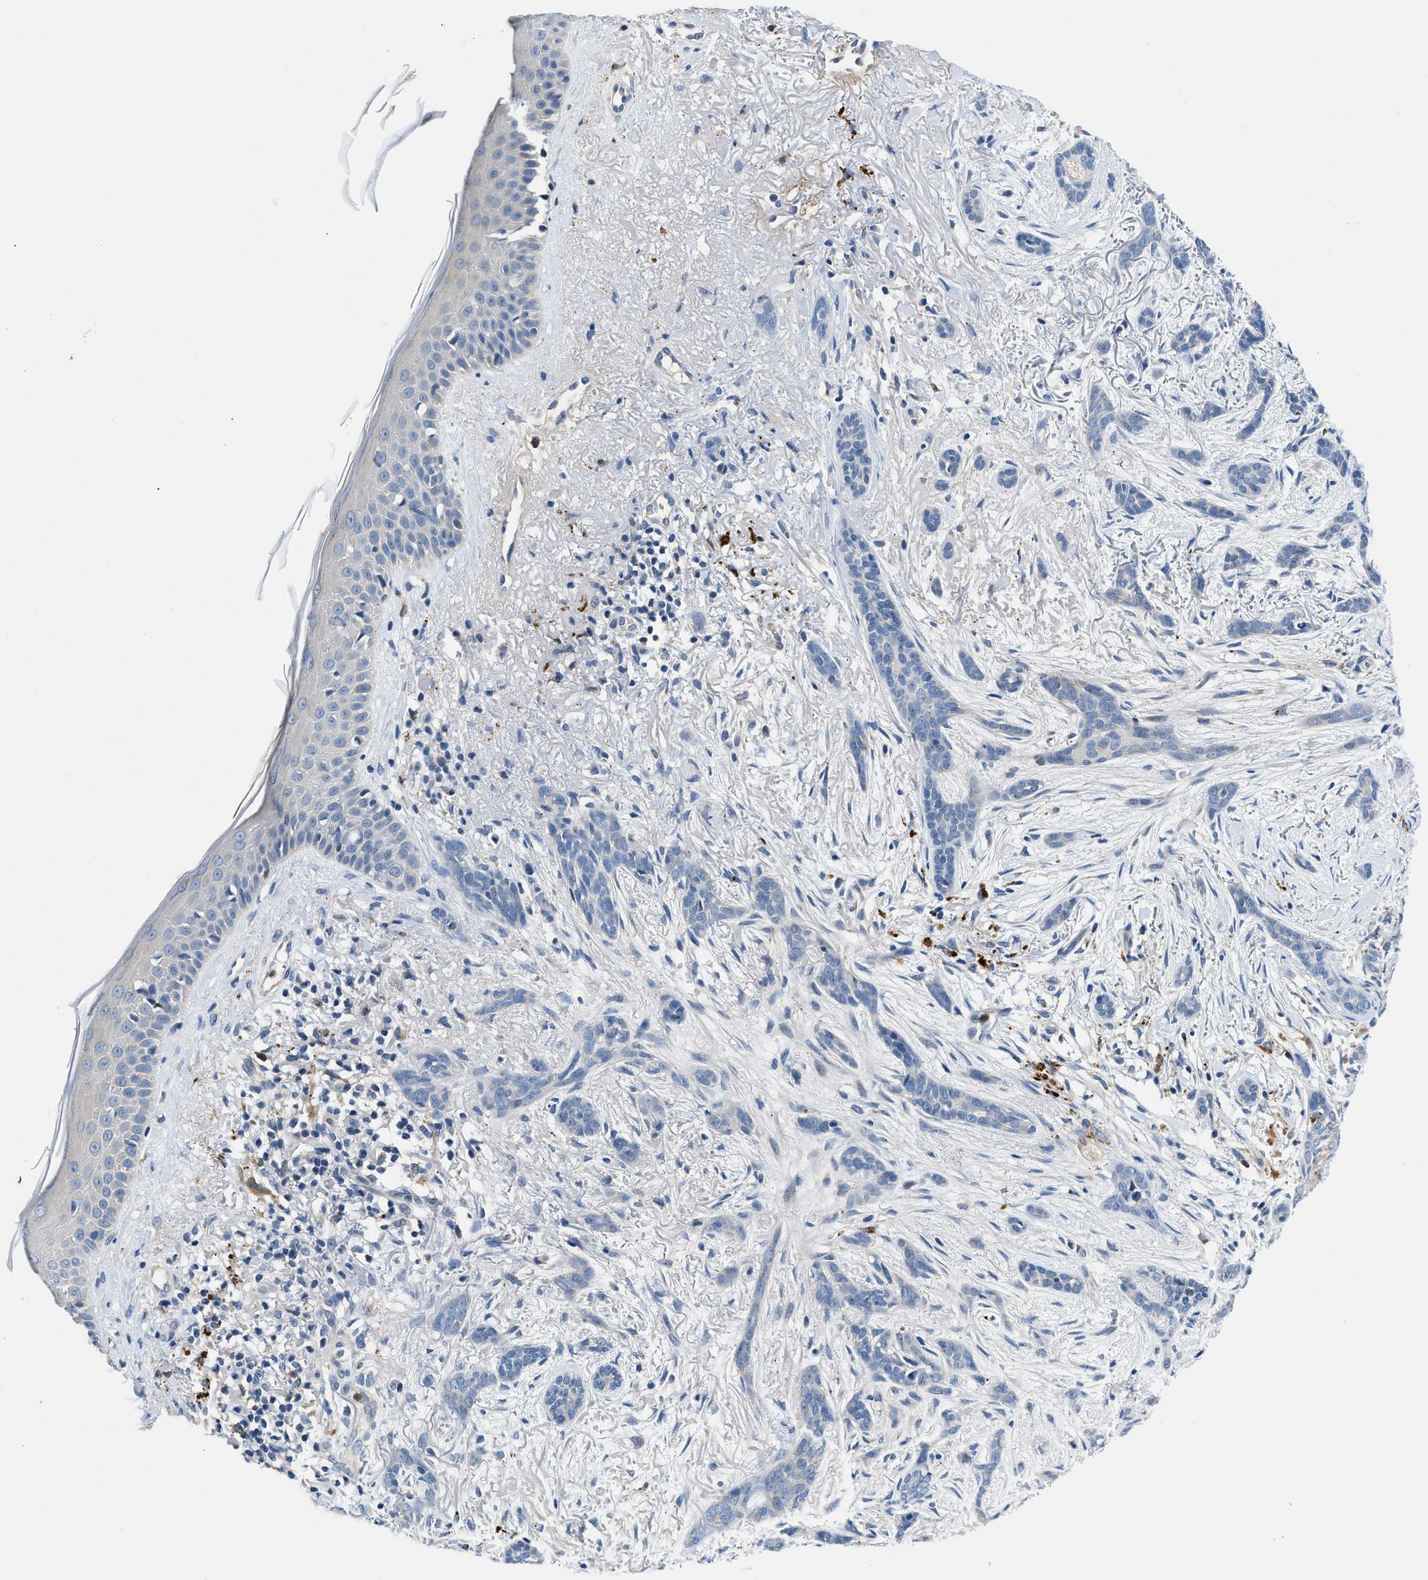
{"staining": {"intensity": "negative", "quantity": "none", "location": "none"}, "tissue": "skin cancer", "cell_type": "Tumor cells", "image_type": "cancer", "snomed": [{"axis": "morphology", "description": "Basal cell carcinoma"}, {"axis": "morphology", "description": "Adnexal tumor, benign"}, {"axis": "topography", "description": "Skin"}], "caption": "This is an immunohistochemistry histopathology image of skin cancer. There is no positivity in tumor cells.", "gene": "ADGRE3", "patient": {"sex": "female", "age": 42}}